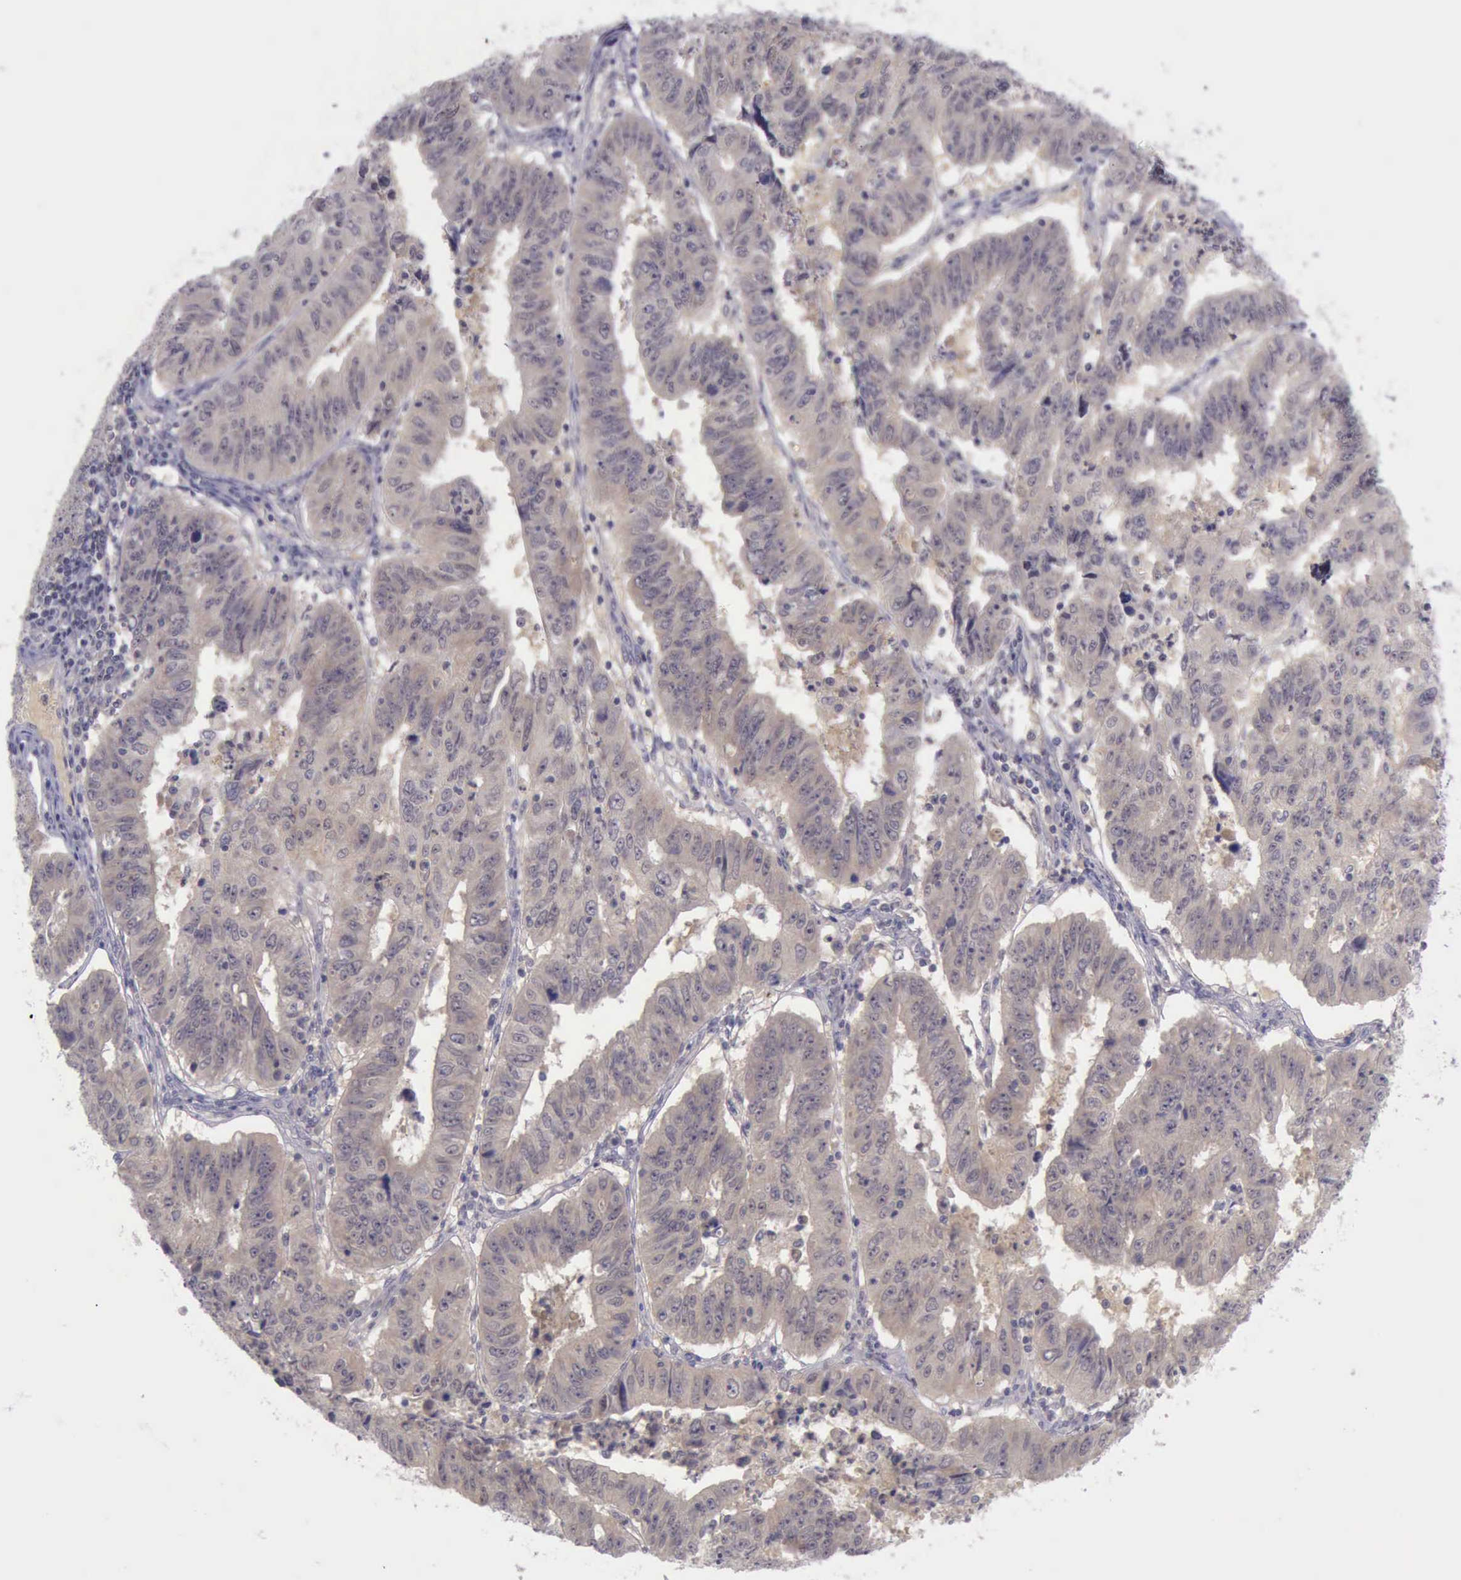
{"staining": {"intensity": "weak", "quantity": ">75%", "location": "cytoplasmic/membranous"}, "tissue": "endometrial cancer", "cell_type": "Tumor cells", "image_type": "cancer", "snomed": [{"axis": "morphology", "description": "Adenocarcinoma, NOS"}, {"axis": "topography", "description": "Endometrium"}], "caption": "Immunohistochemical staining of human endometrial cancer (adenocarcinoma) demonstrates low levels of weak cytoplasmic/membranous positivity in approximately >75% of tumor cells.", "gene": "ARNT2", "patient": {"sex": "female", "age": 42}}